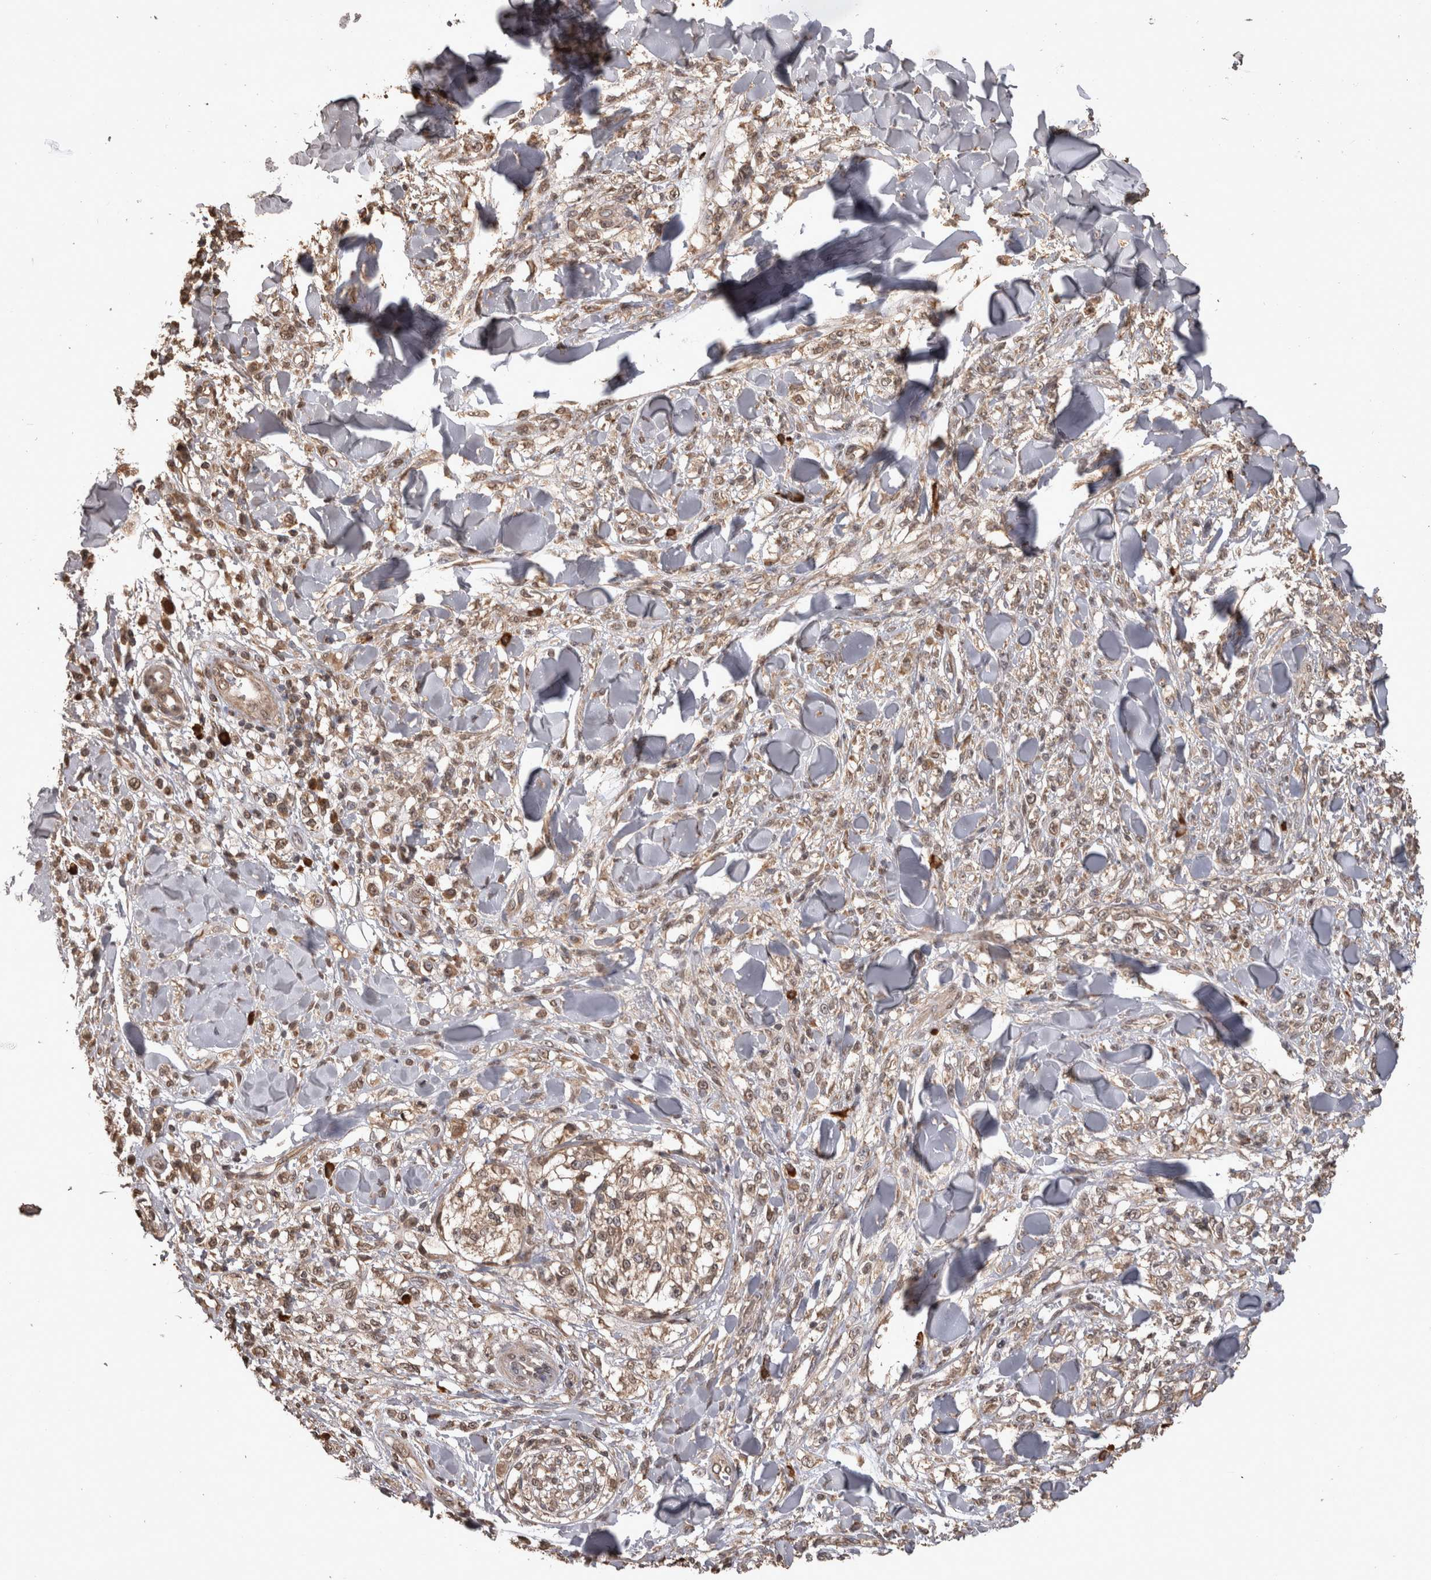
{"staining": {"intensity": "weak", "quantity": ">75%", "location": "cytoplasmic/membranous"}, "tissue": "melanoma", "cell_type": "Tumor cells", "image_type": "cancer", "snomed": [{"axis": "morphology", "description": "Malignant melanoma, NOS"}, {"axis": "topography", "description": "Skin of head"}], "caption": "IHC histopathology image of neoplastic tissue: human melanoma stained using immunohistochemistry (IHC) displays low levels of weak protein expression localized specifically in the cytoplasmic/membranous of tumor cells, appearing as a cytoplasmic/membranous brown color.", "gene": "SOCS5", "patient": {"sex": "male", "age": 83}}